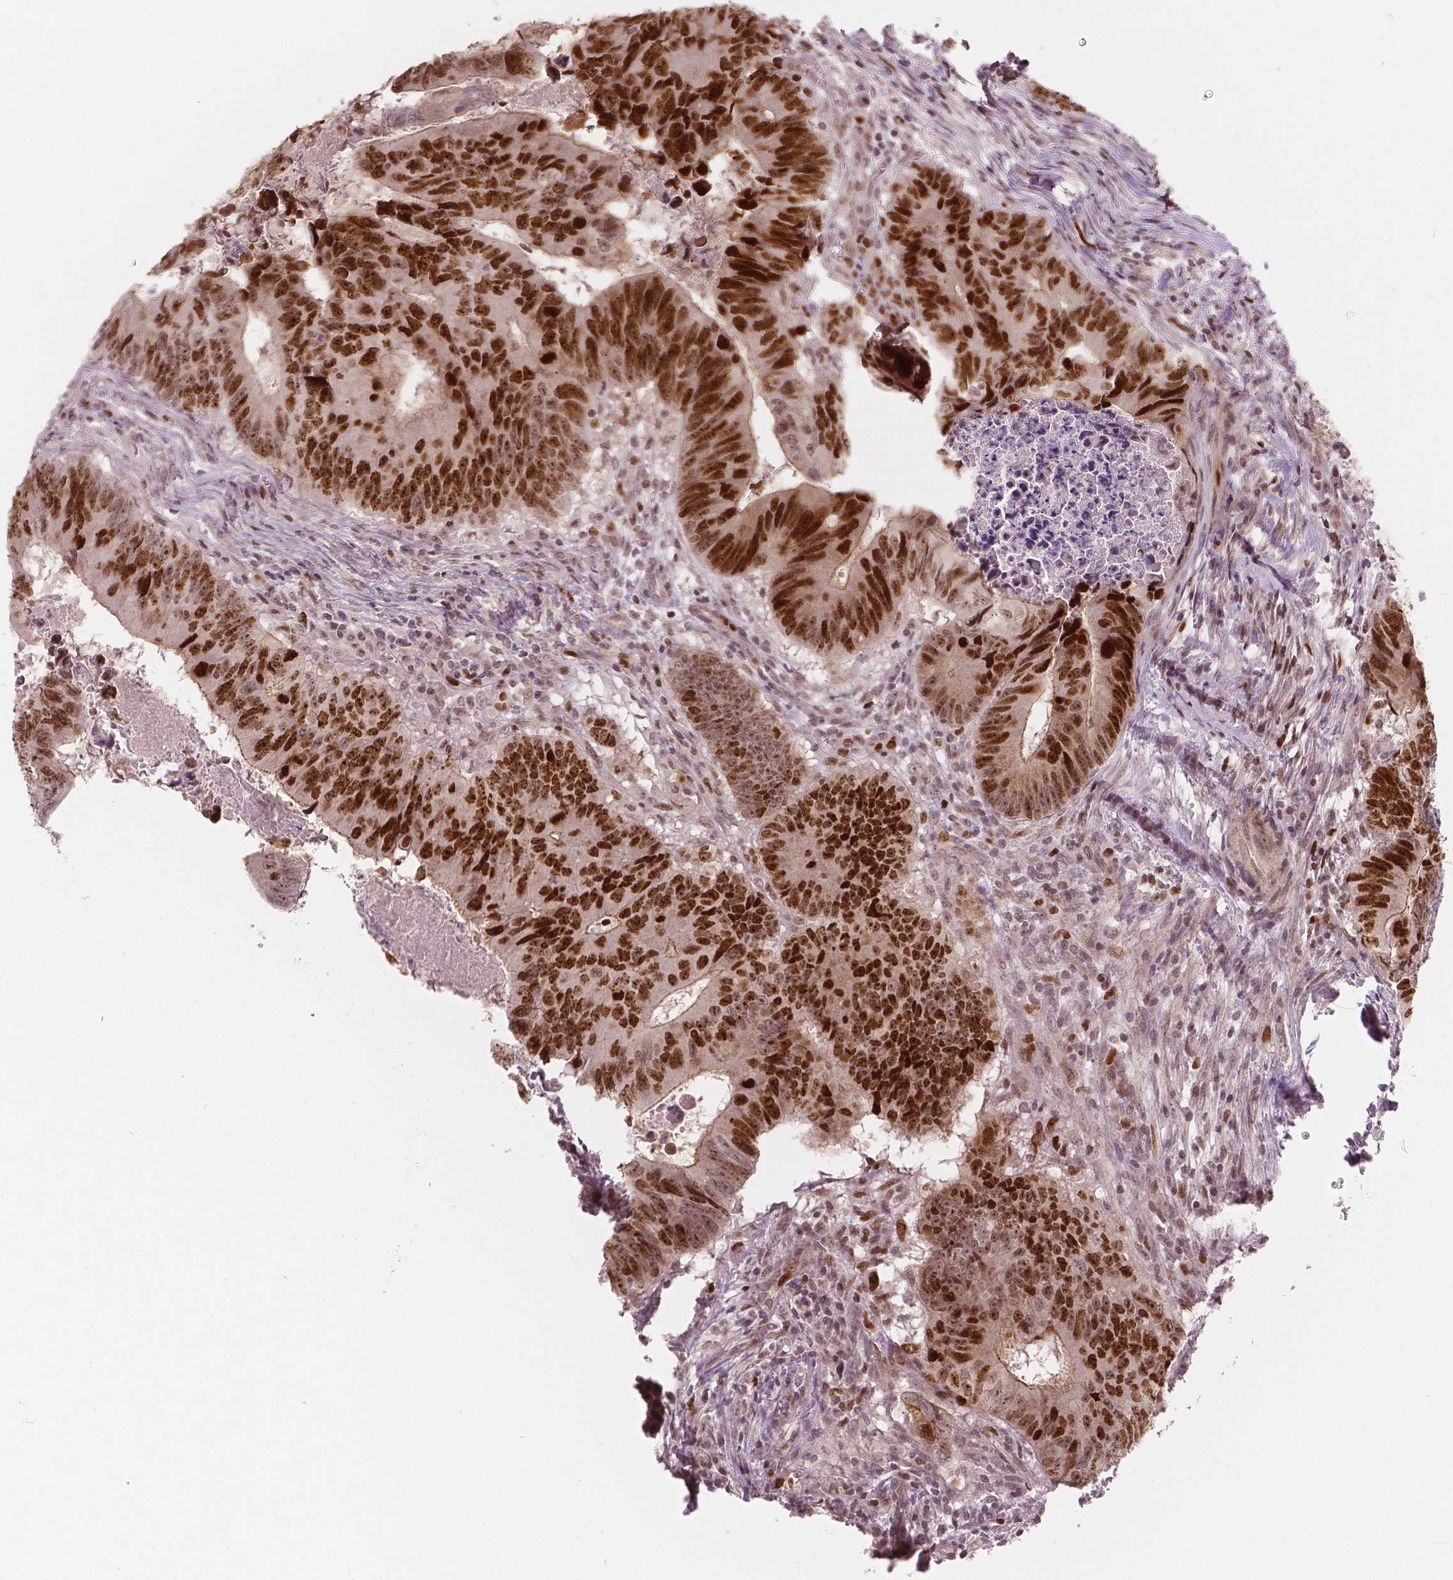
{"staining": {"intensity": "strong", "quantity": ">75%", "location": "cytoplasmic/membranous,nuclear"}, "tissue": "colorectal cancer", "cell_type": "Tumor cells", "image_type": "cancer", "snomed": [{"axis": "morphology", "description": "Adenocarcinoma, NOS"}, {"axis": "topography", "description": "Colon"}], "caption": "Colorectal cancer tissue shows strong cytoplasmic/membranous and nuclear staining in approximately >75% of tumor cells, visualized by immunohistochemistry. (DAB (3,3'-diaminobenzidine) IHC with brightfield microscopy, high magnification).", "gene": "NSD2", "patient": {"sex": "female", "age": 82}}